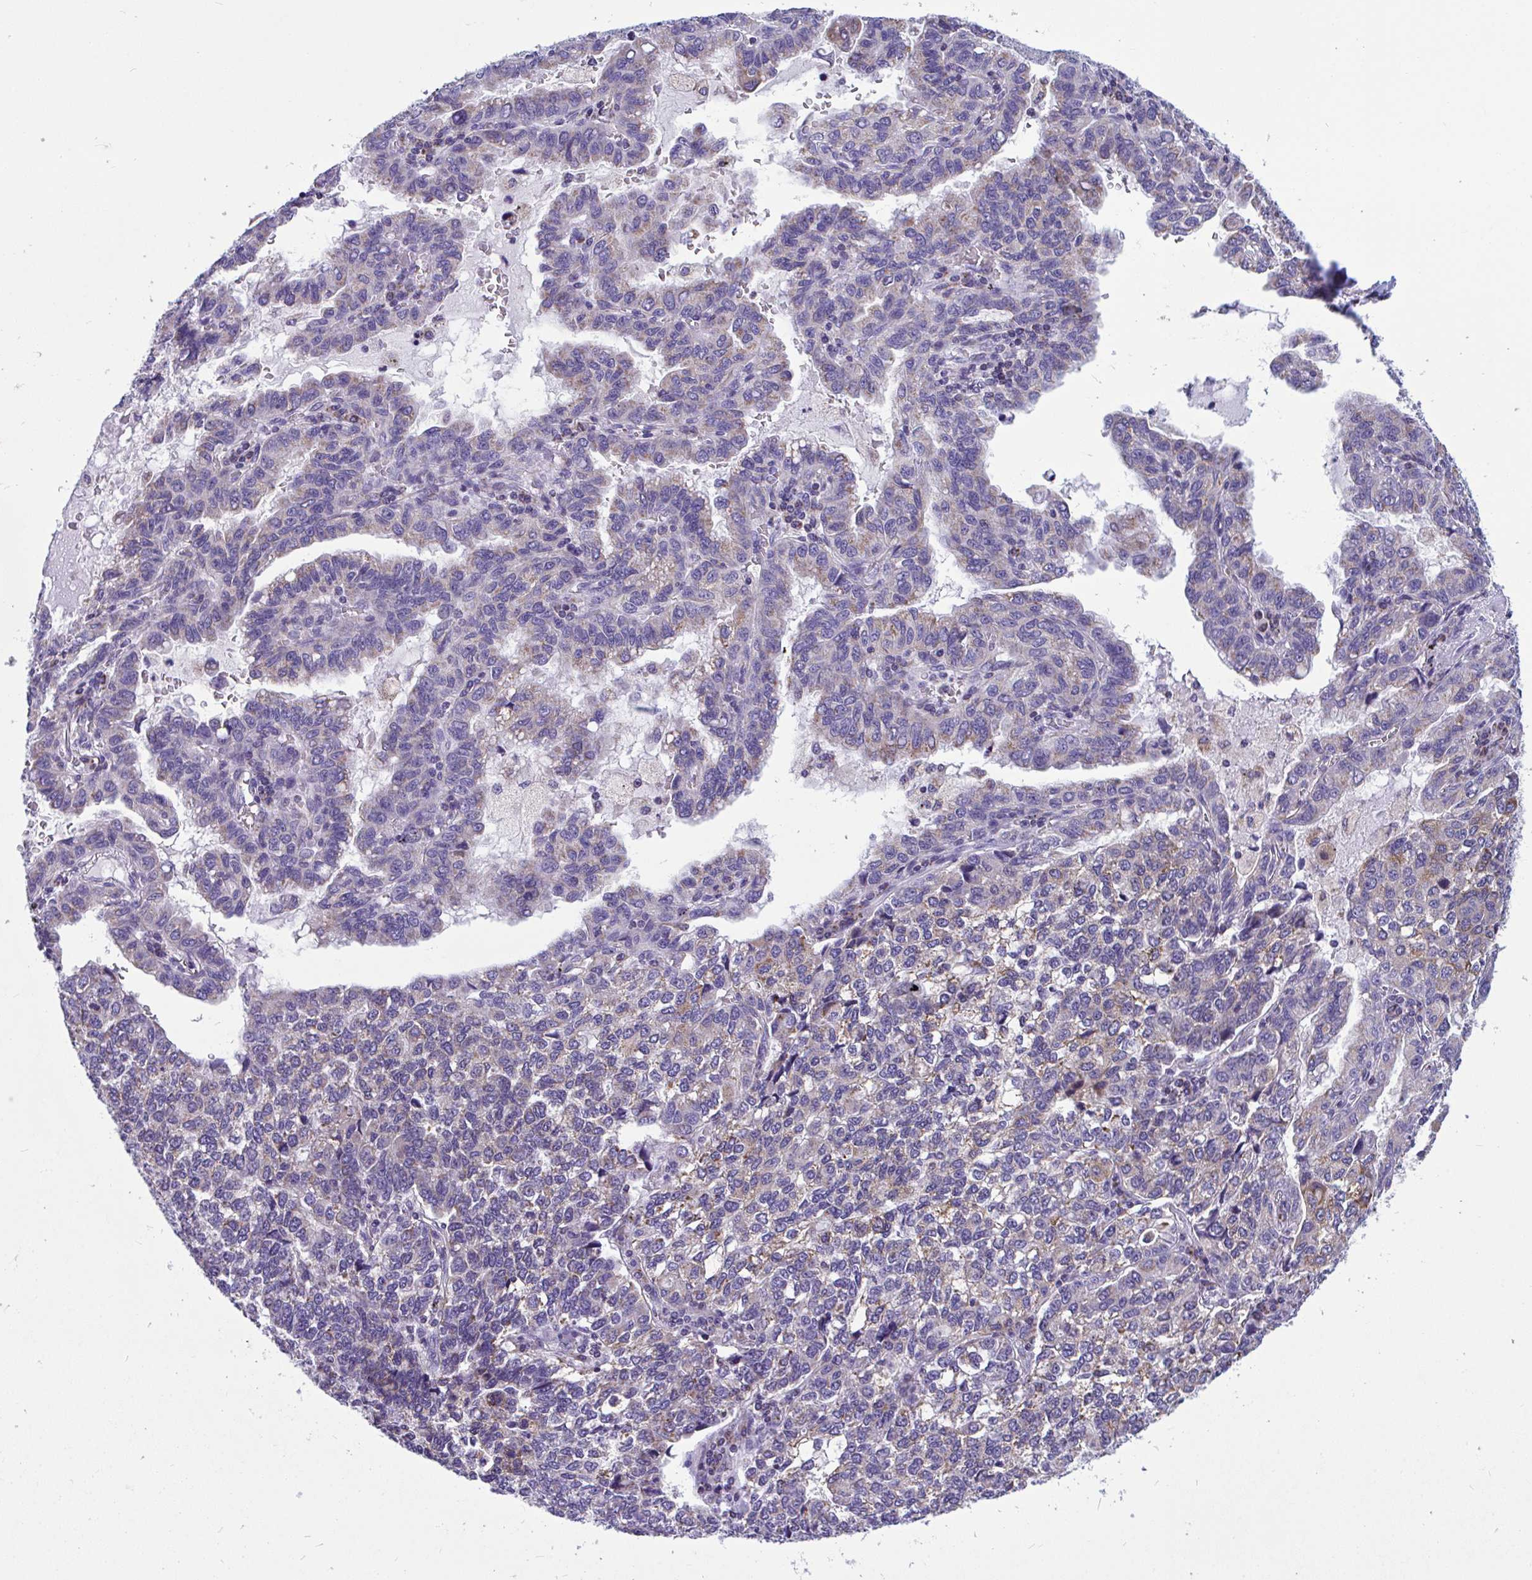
{"staining": {"intensity": "weak", "quantity": "25%-75%", "location": "cytoplasmic/membranous"}, "tissue": "lung cancer", "cell_type": "Tumor cells", "image_type": "cancer", "snomed": [{"axis": "morphology", "description": "Adenocarcinoma, NOS"}, {"axis": "topography", "description": "Lymph node"}, {"axis": "topography", "description": "Lung"}], "caption": "Protein staining shows weak cytoplasmic/membranous staining in approximately 25%-75% of tumor cells in adenocarcinoma (lung).", "gene": "OR13A1", "patient": {"sex": "male", "age": 66}}